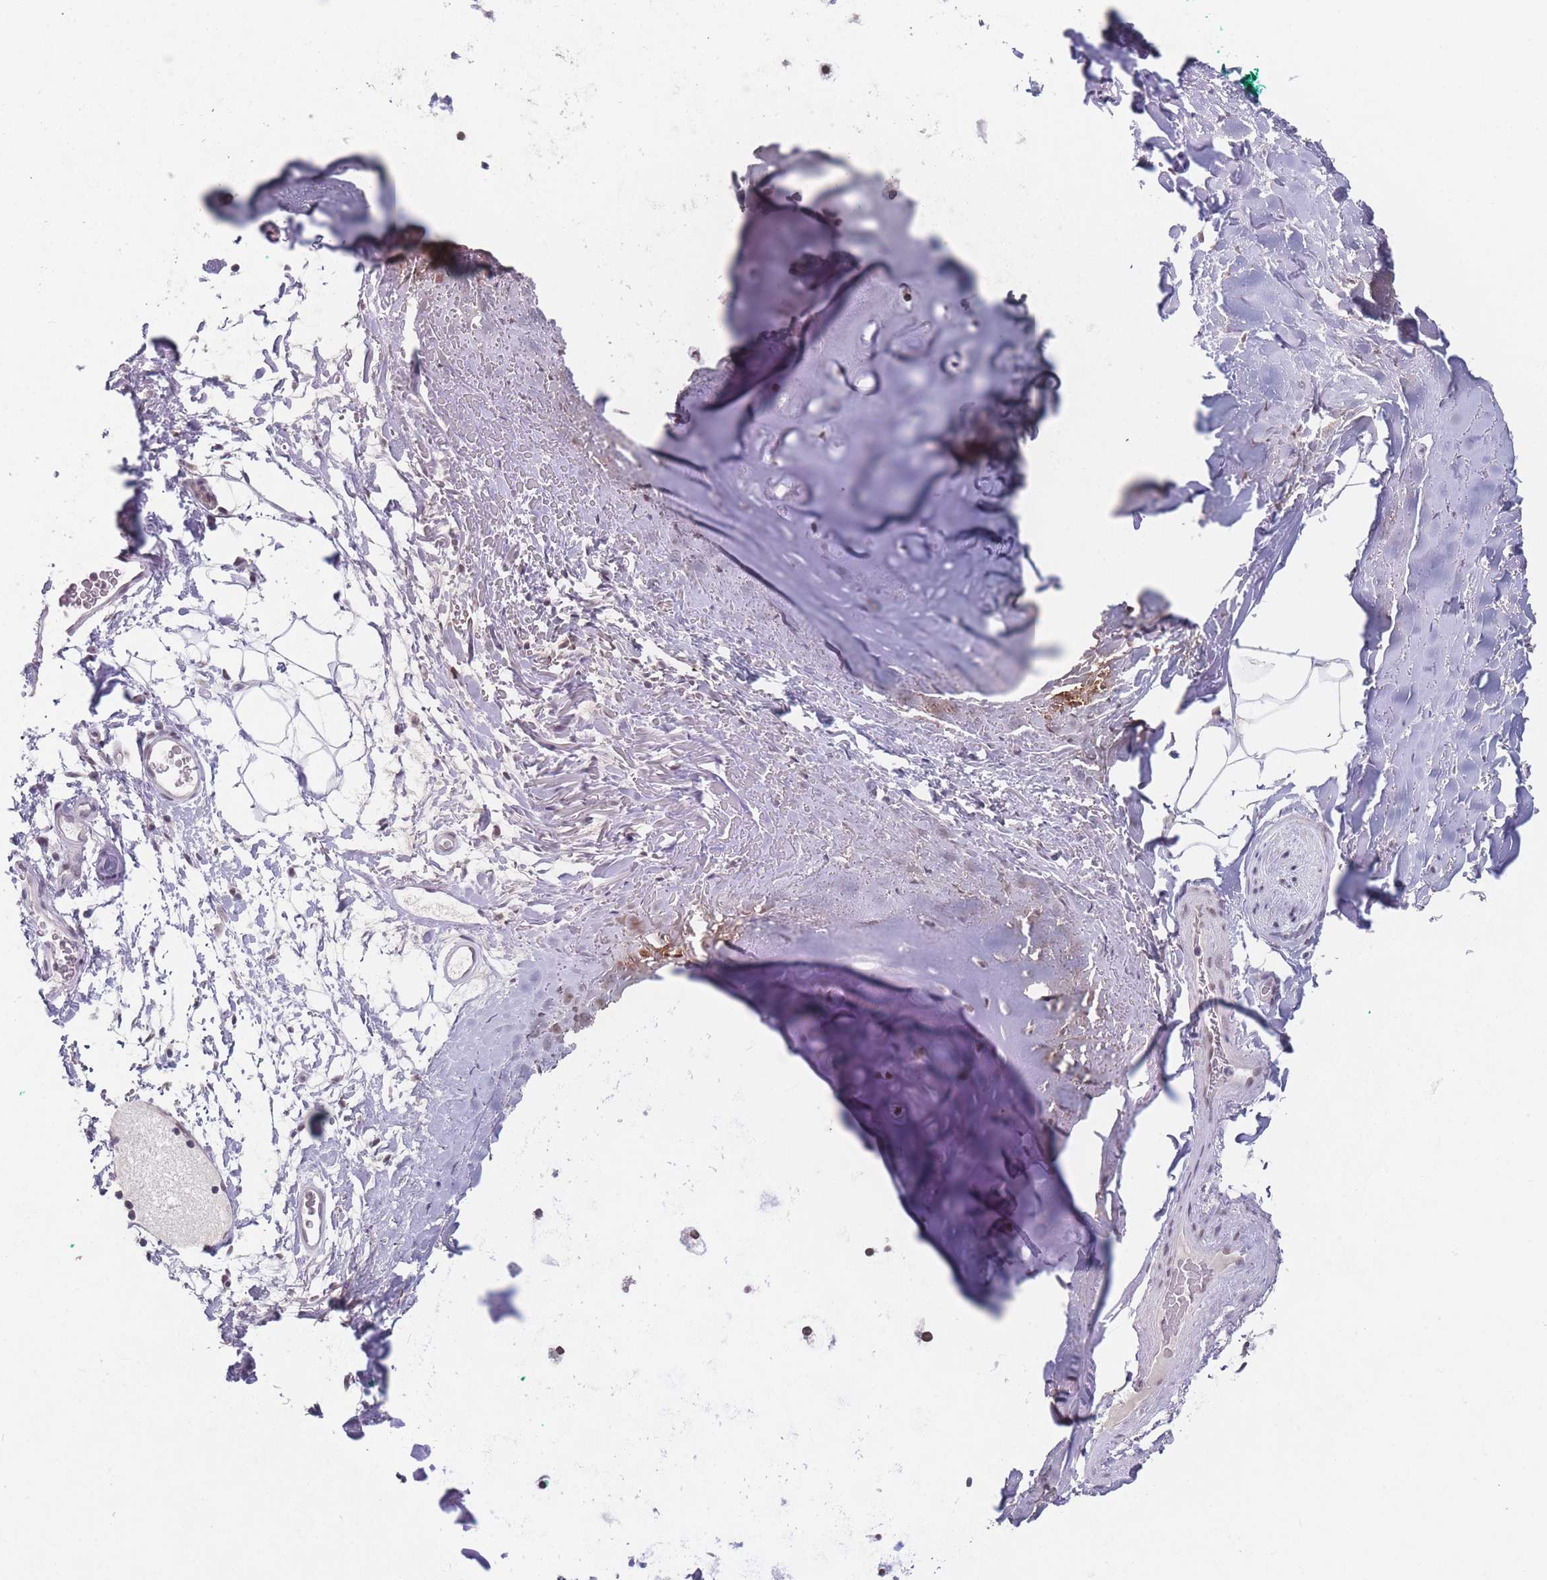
{"staining": {"intensity": "negative", "quantity": "none", "location": "none"}, "tissue": "adipose tissue", "cell_type": "Adipocytes", "image_type": "normal", "snomed": [{"axis": "morphology", "description": "Normal tissue, NOS"}, {"axis": "topography", "description": "Cartilage tissue"}, {"axis": "topography", "description": "Bronchus"}], "caption": "The micrograph shows no significant expression in adipocytes of adipose tissue.", "gene": "PEX7", "patient": {"sex": "female", "age": 72}}